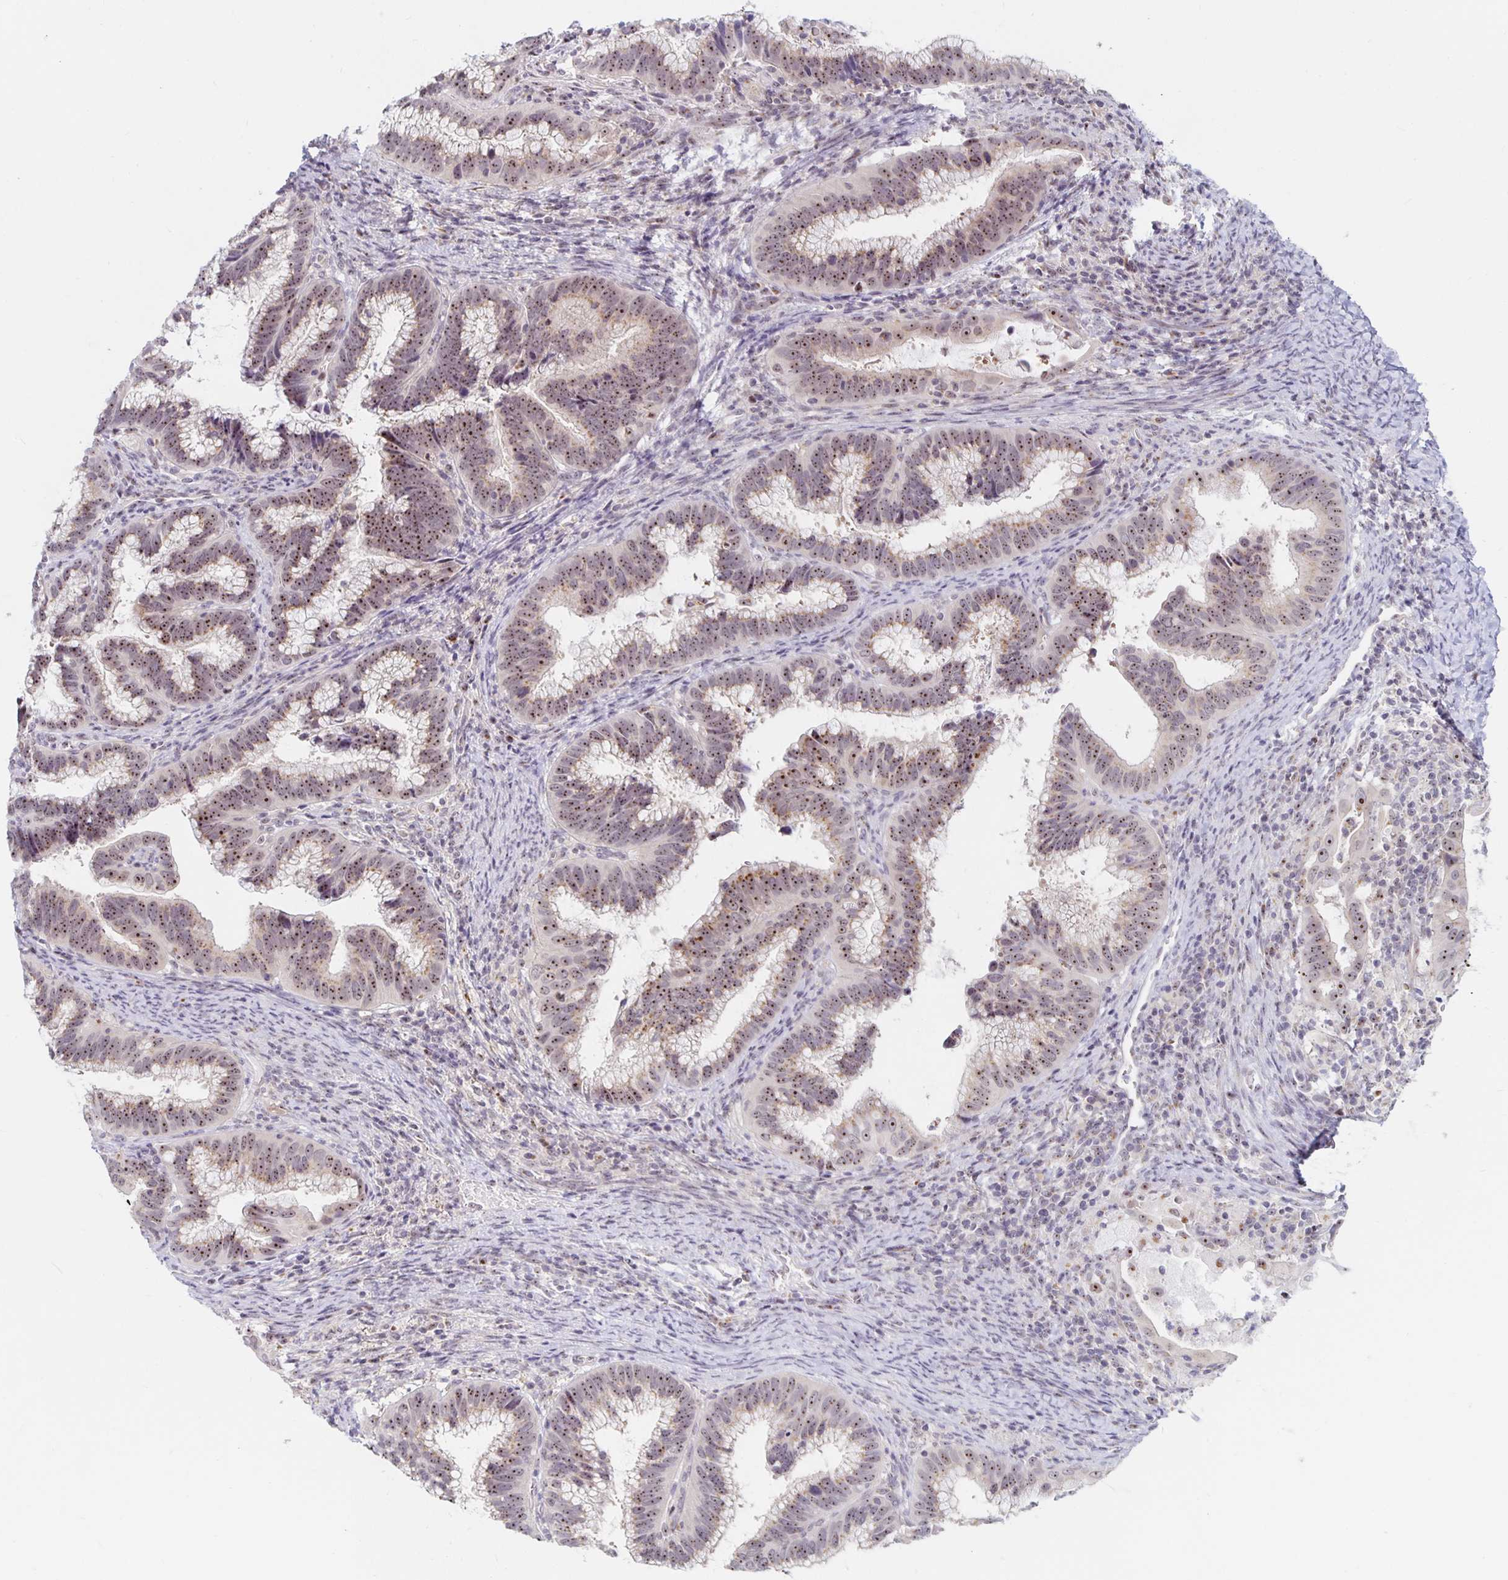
{"staining": {"intensity": "moderate", "quantity": ">75%", "location": "nuclear"}, "tissue": "cervical cancer", "cell_type": "Tumor cells", "image_type": "cancer", "snomed": [{"axis": "morphology", "description": "Adenocarcinoma, NOS"}, {"axis": "topography", "description": "Cervix"}], "caption": "Immunohistochemistry staining of cervical cancer, which shows medium levels of moderate nuclear staining in about >75% of tumor cells indicating moderate nuclear protein staining. The staining was performed using DAB (brown) for protein detection and nuclei were counterstained in hematoxylin (blue).", "gene": "NUP85", "patient": {"sex": "female", "age": 61}}